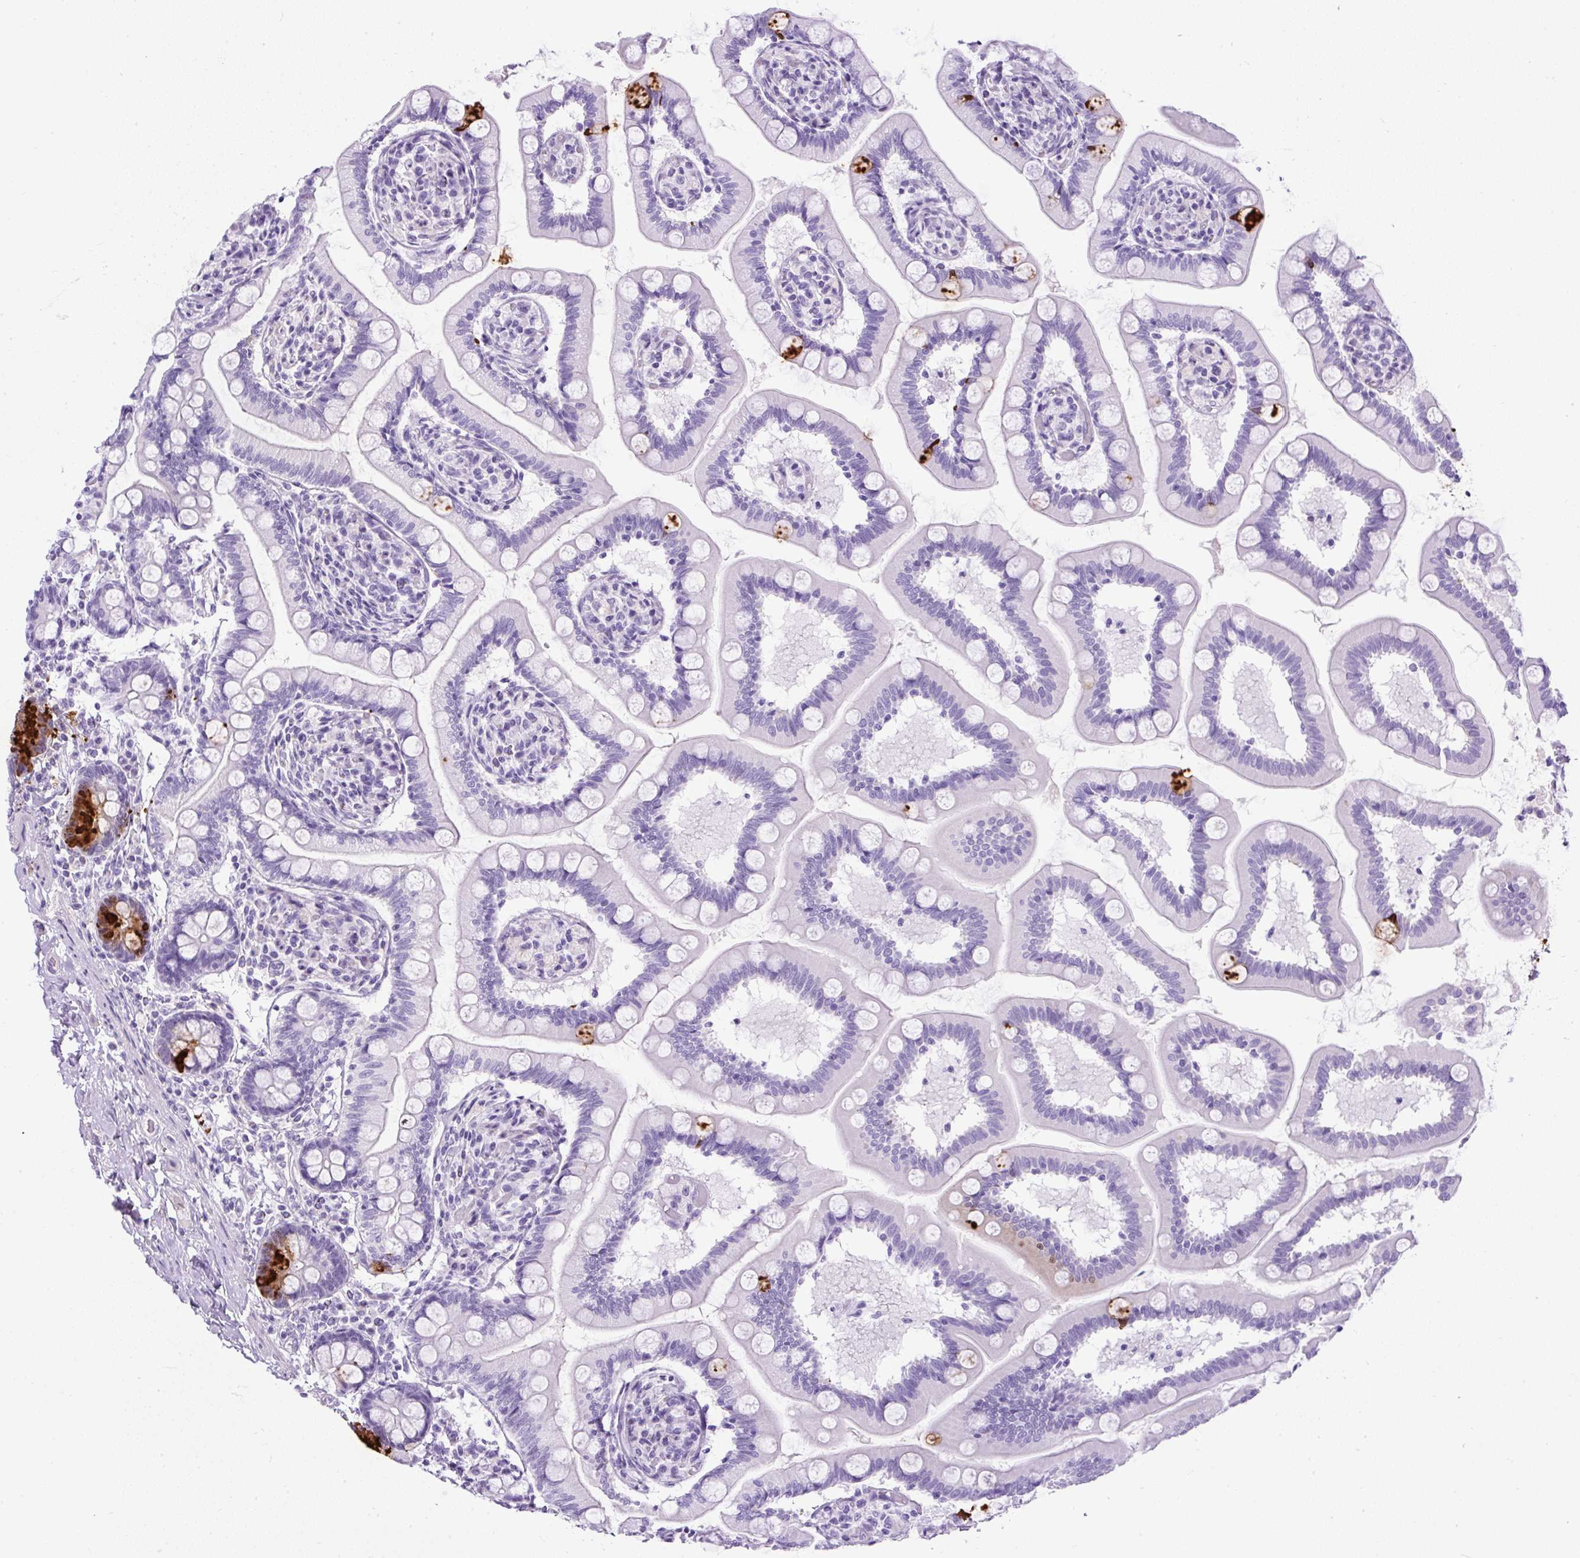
{"staining": {"intensity": "strong", "quantity": "<25%", "location": "cytoplasmic/membranous"}, "tissue": "small intestine", "cell_type": "Glandular cells", "image_type": "normal", "snomed": [{"axis": "morphology", "description": "Normal tissue, NOS"}, {"axis": "topography", "description": "Small intestine"}], "caption": "A micrograph showing strong cytoplasmic/membranous staining in about <25% of glandular cells in unremarkable small intestine, as visualized by brown immunohistochemical staining.", "gene": "UPP1", "patient": {"sex": "female", "age": 64}}